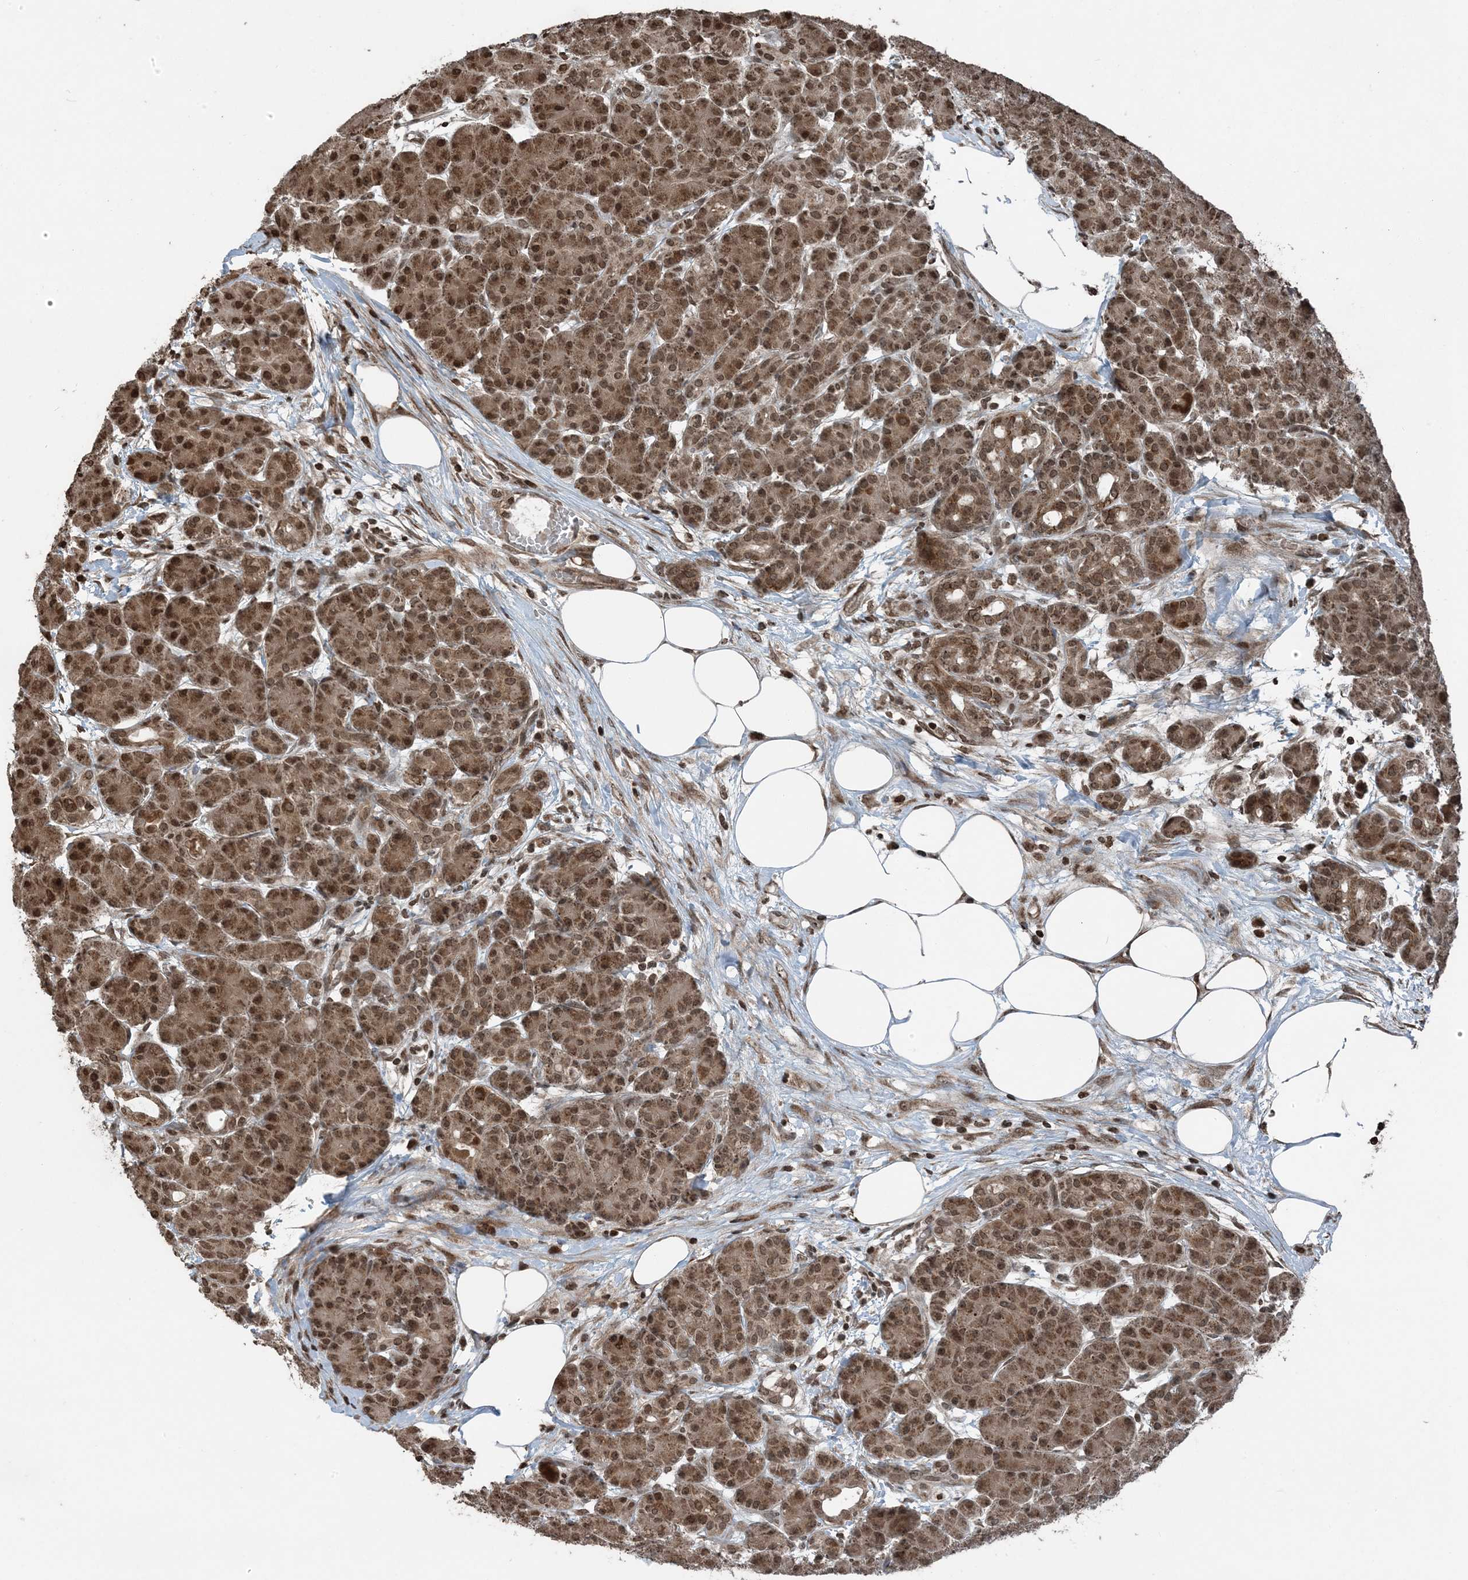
{"staining": {"intensity": "moderate", "quantity": ">75%", "location": "cytoplasmic/membranous,nuclear"}, "tissue": "pancreas", "cell_type": "Exocrine glandular cells", "image_type": "normal", "snomed": [{"axis": "morphology", "description": "Normal tissue, NOS"}, {"axis": "topography", "description": "Pancreas"}], "caption": "Moderate cytoplasmic/membranous,nuclear protein positivity is present in about >75% of exocrine glandular cells in pancreas.", "gene": "ZFAND2B", "patient": {"sex": "male", "age": 63}}